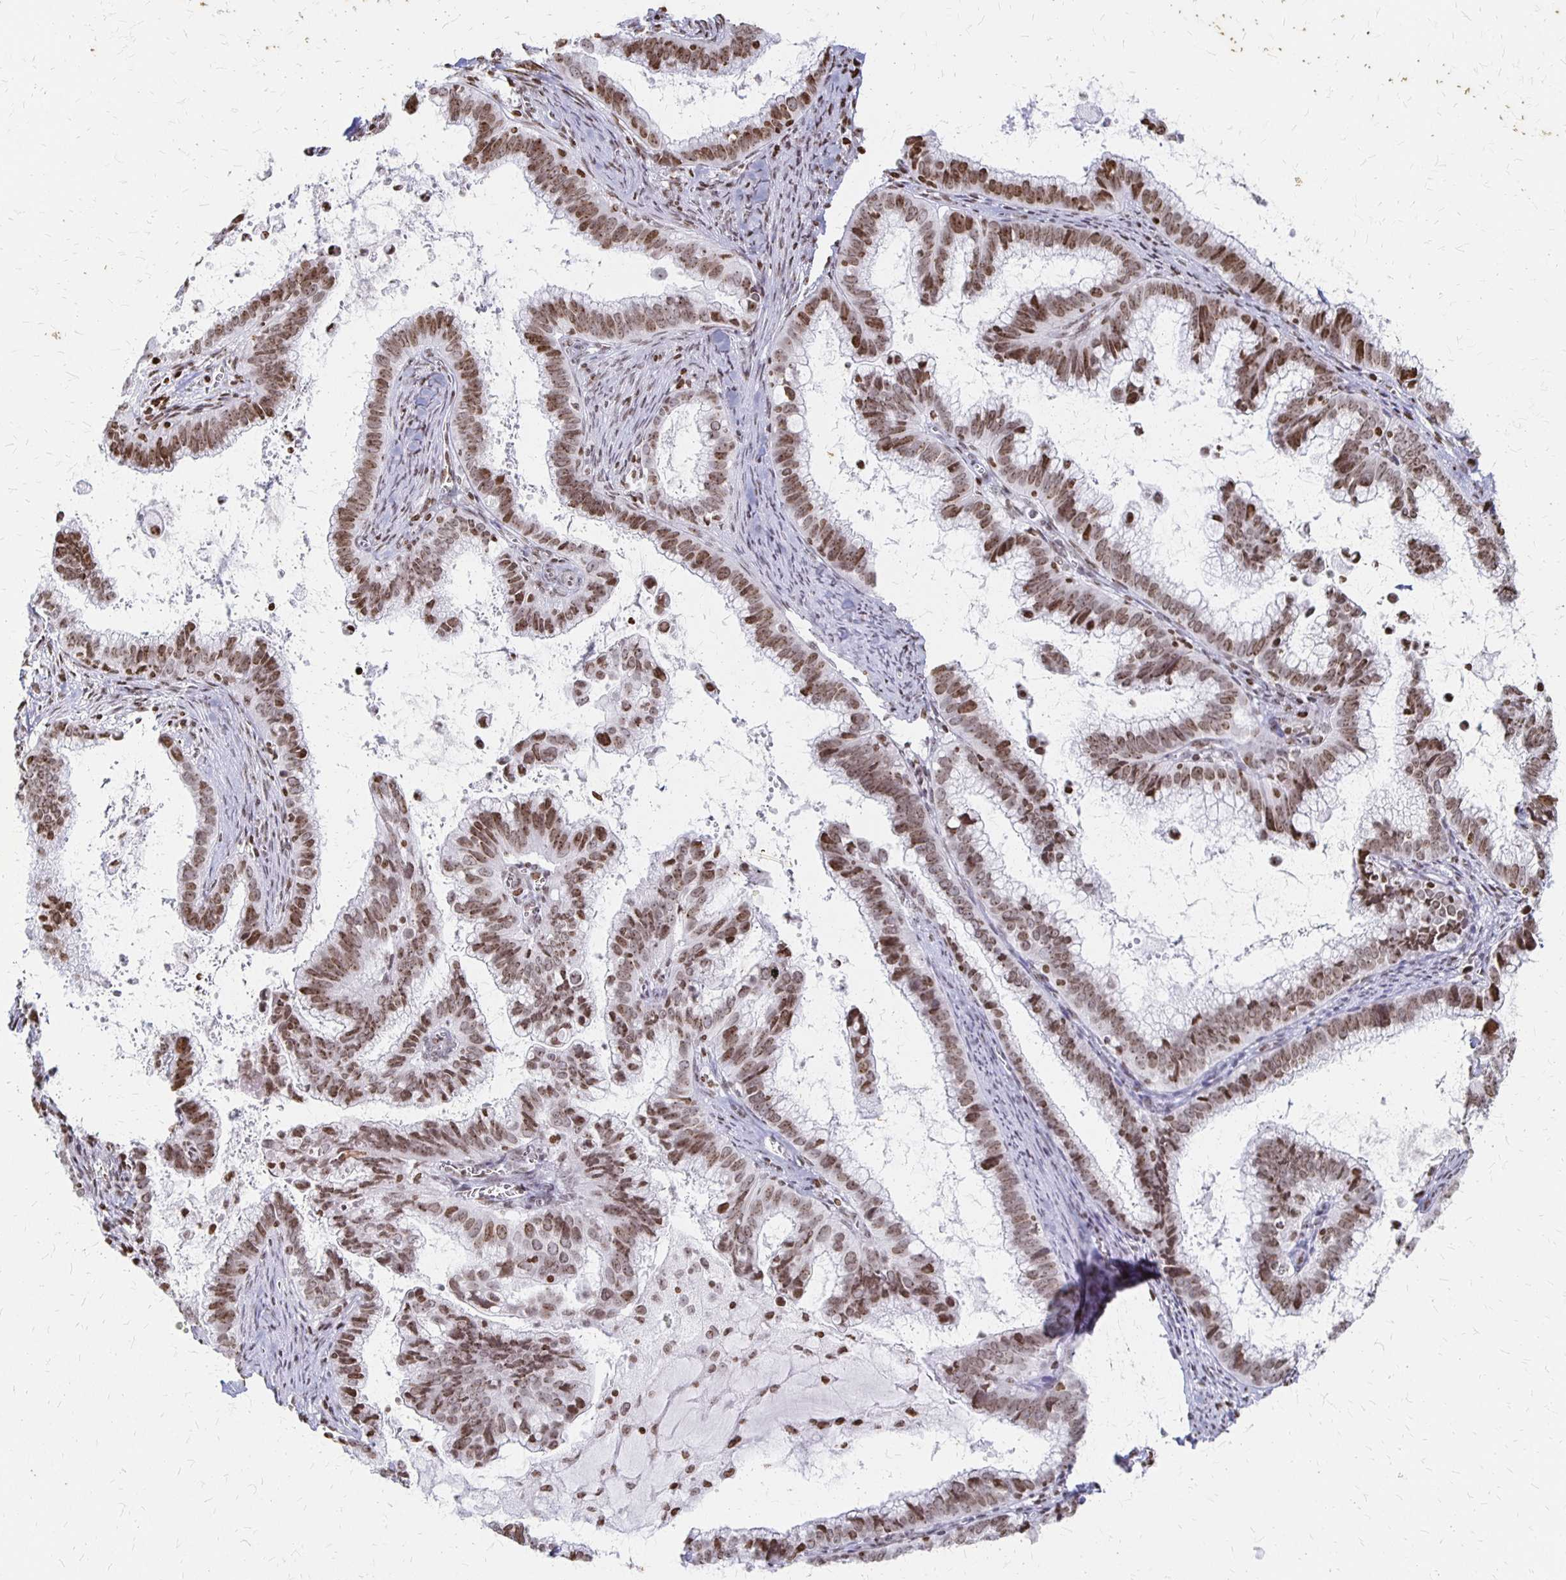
{"staining": {"intensity": "moderate", "quantity": ">75%", "location": "nuclear"}, "tissue": "cervical cancer", "cell_type": "Tumor cells", "image_type": "cancer", "snomed": [{"axis": "morphology", "description": "Adenocarcinoma, NOS"}, {"axis": "topography", "description": "Cervix"}], "caption": "Tumor cells exhibit medium levels of moderate nuclear expression in approximately >75% of cells in human cervical adenocarcinoma.", "gene": "ZNF280C", "patient": {"sex": "female", "age": 61}}